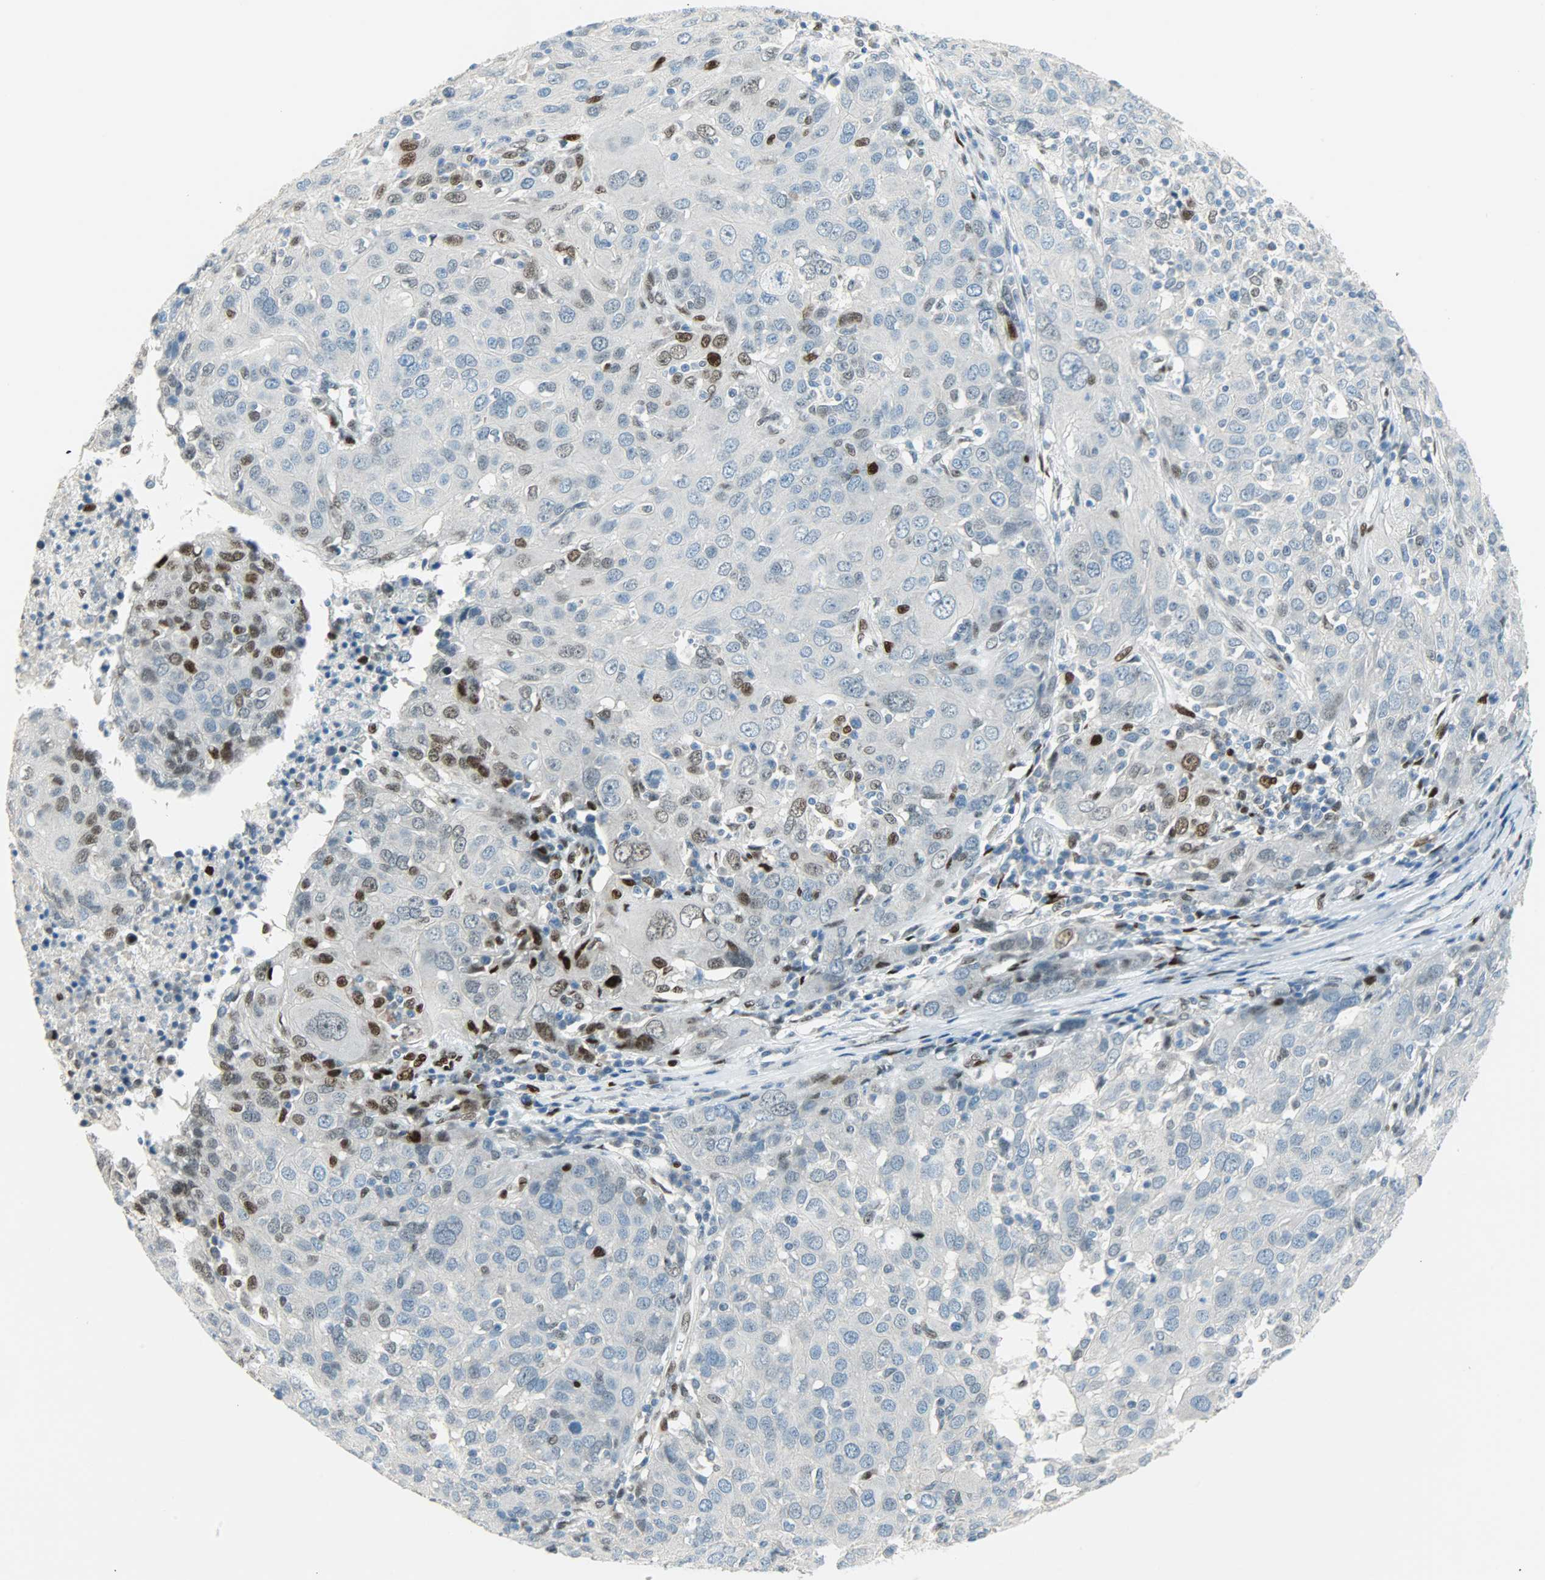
{"staining": {"intensity": "negative", "quantity": "none", "location": "none"}, "tissue": "ovarian cancer", "cell_type": "Tumor cells", "image_type": "cancer", "snomed": [{"axis": "morphology", "description": "Carcinoma, endometroid"}, {"axis": "topography", "description": "Ovary"}], "caption": "Tumor cells are negative for protein expression in human ovarian endometroid carcinoma.", "gene": "JUNB", "patient": {"sex": "female", "age": 50}}